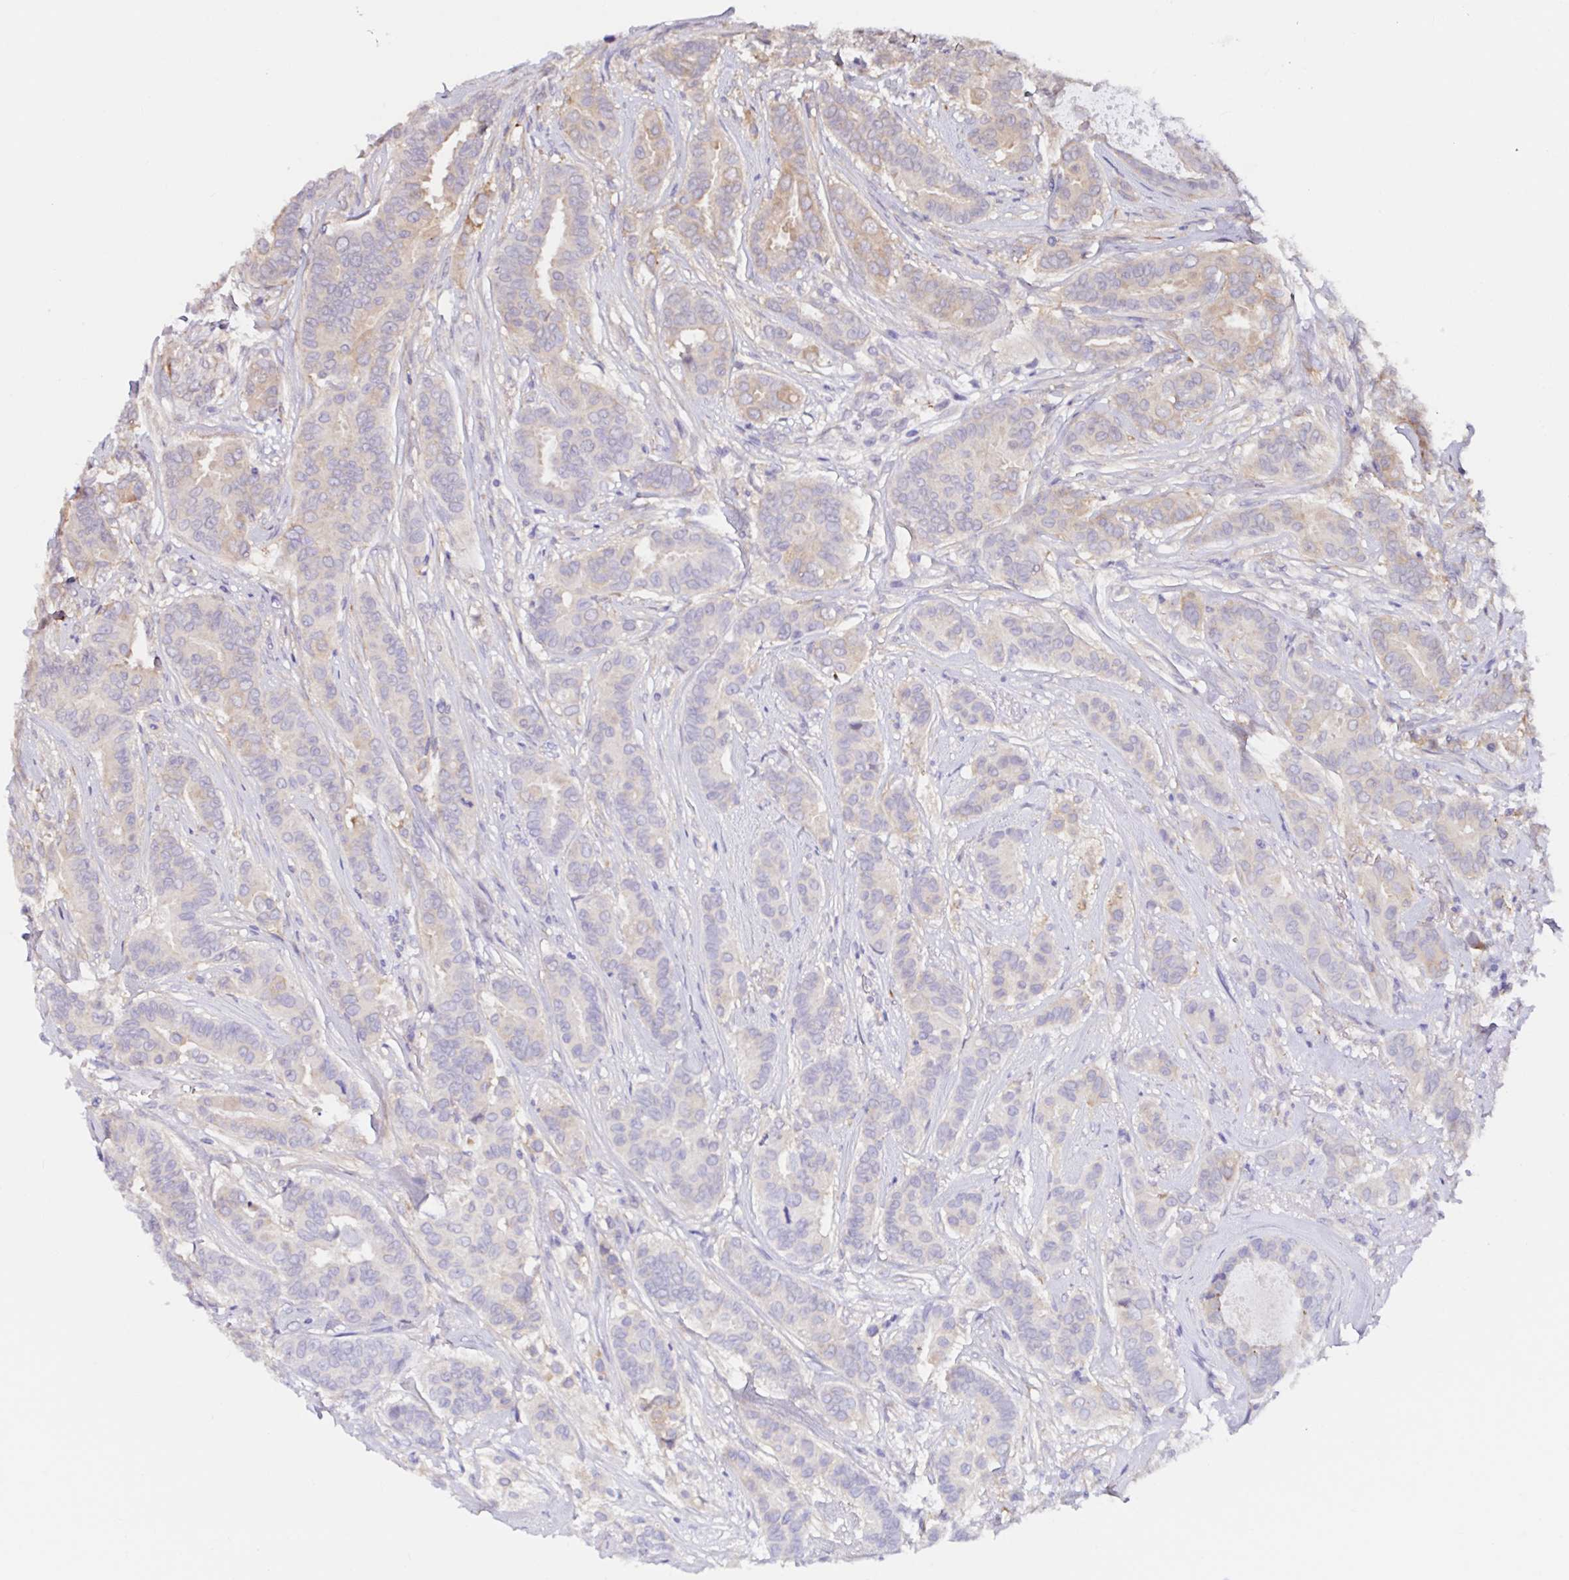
{"staining": {"intensity": "weak", "quantity": "<25%", "location": "cytoplasmic/membranous"}, "tissue": "breast cancer", "cell_type": "Tumor cells", "image_type": "cancer", "snomed": [{"axis": "morphology", "description": "Duct carcinoma"}, {"axis": "topography", "description": "Breast"}], "caption": "Immunohistochemistry (IHC) of human breast infiltrating ductal carcinoma demonstrates no staining in tumor cells.", "gene": "RSRP1", "patient": {"sex": "female", "age": 45}}